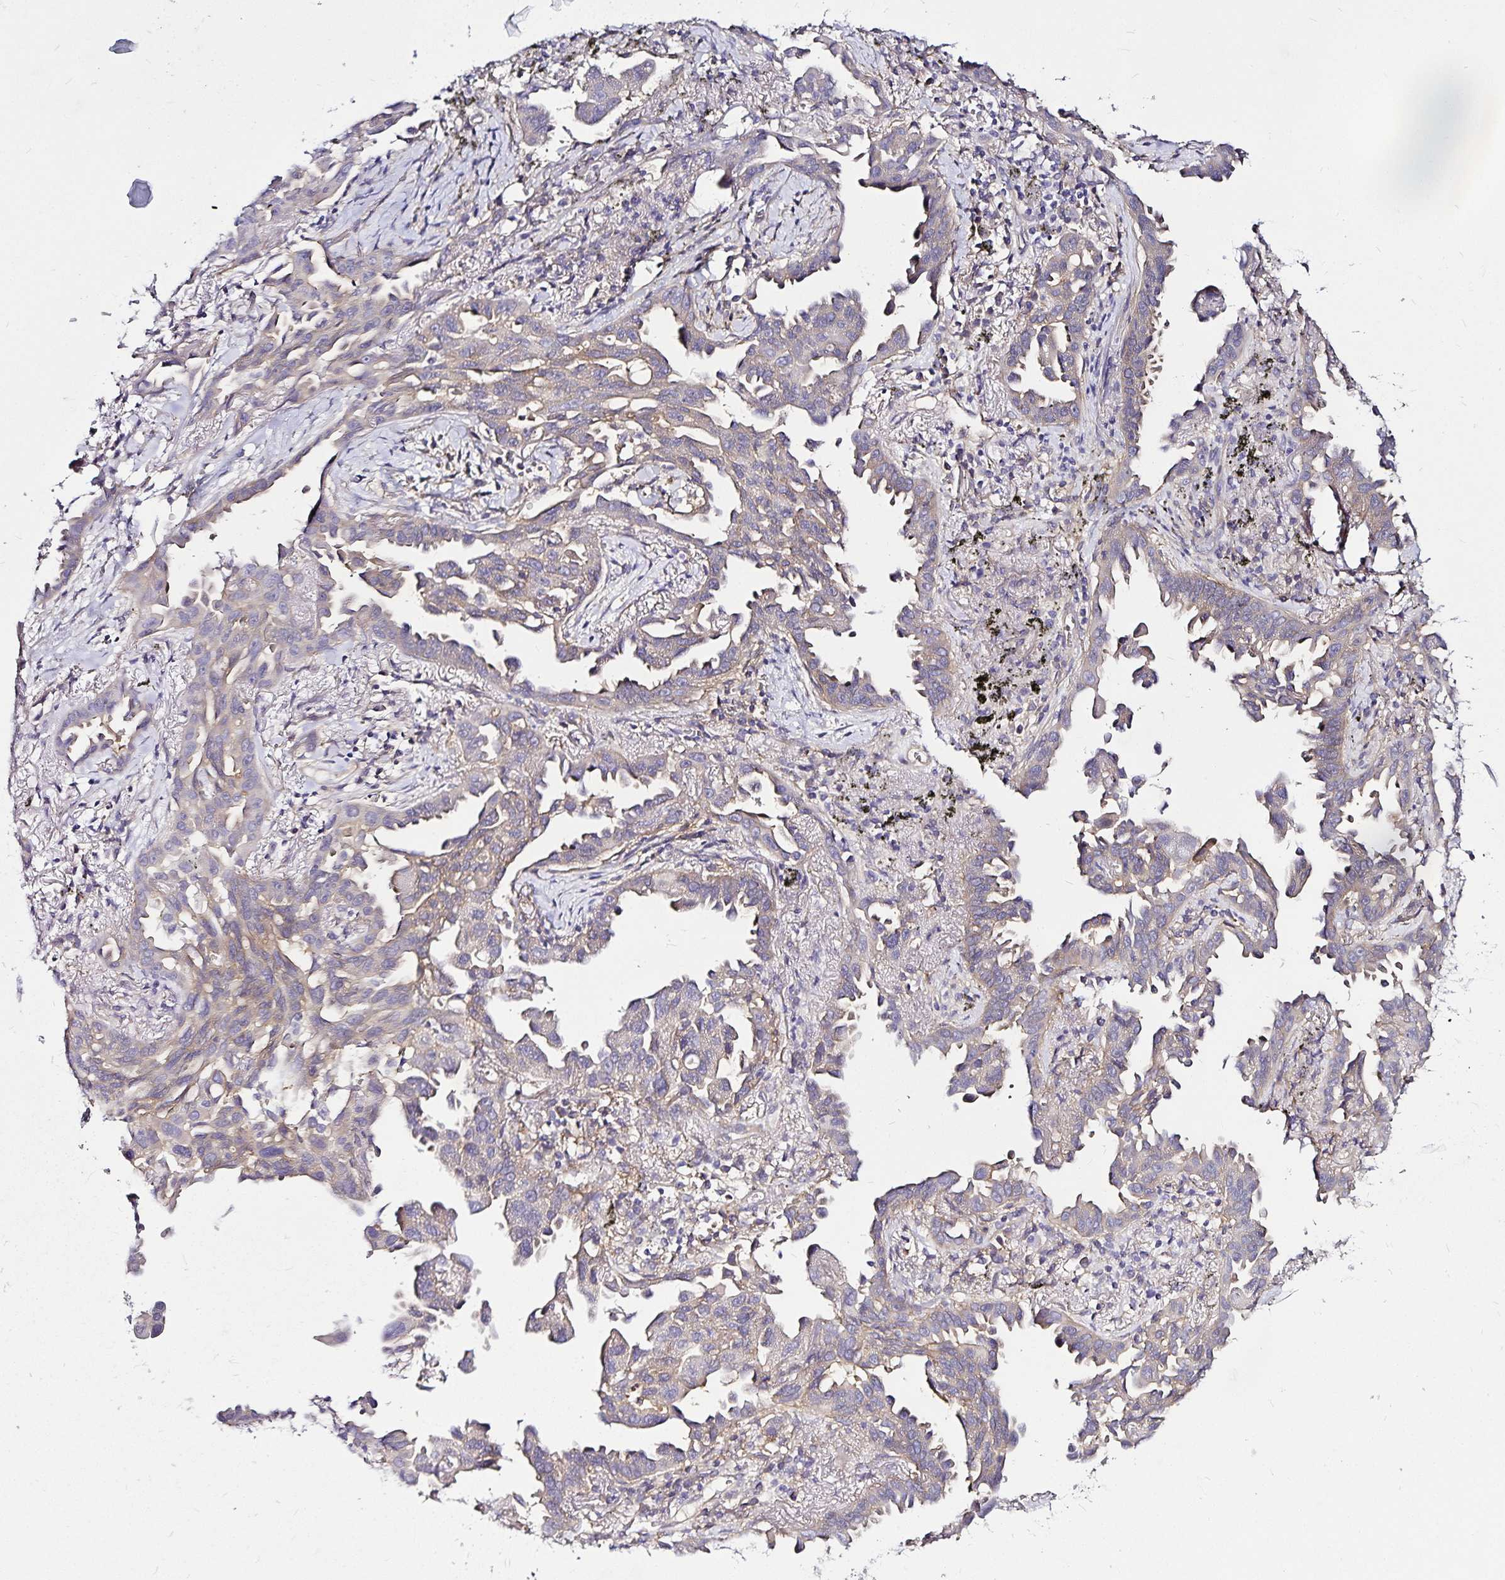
{"staining": {"intensity": "negative", "quantity": "none", "location": "none"}, "tissue": "lung cancer", "cell_type": "Tumor cells", "image_type": "cancer", "snomed": [{"axis": "morphology", "description": "Adenocarcinoma, NOS"}, {"axis": "topography", "description": "Lung"}], "caption": "Human adenocarcinoma (lung) stained for a protein using immunohistochemistry (IHC) shows no positivity in tumor cells.", "gene": "GNG12", "patient": {"sex": "male", "age": 68}}